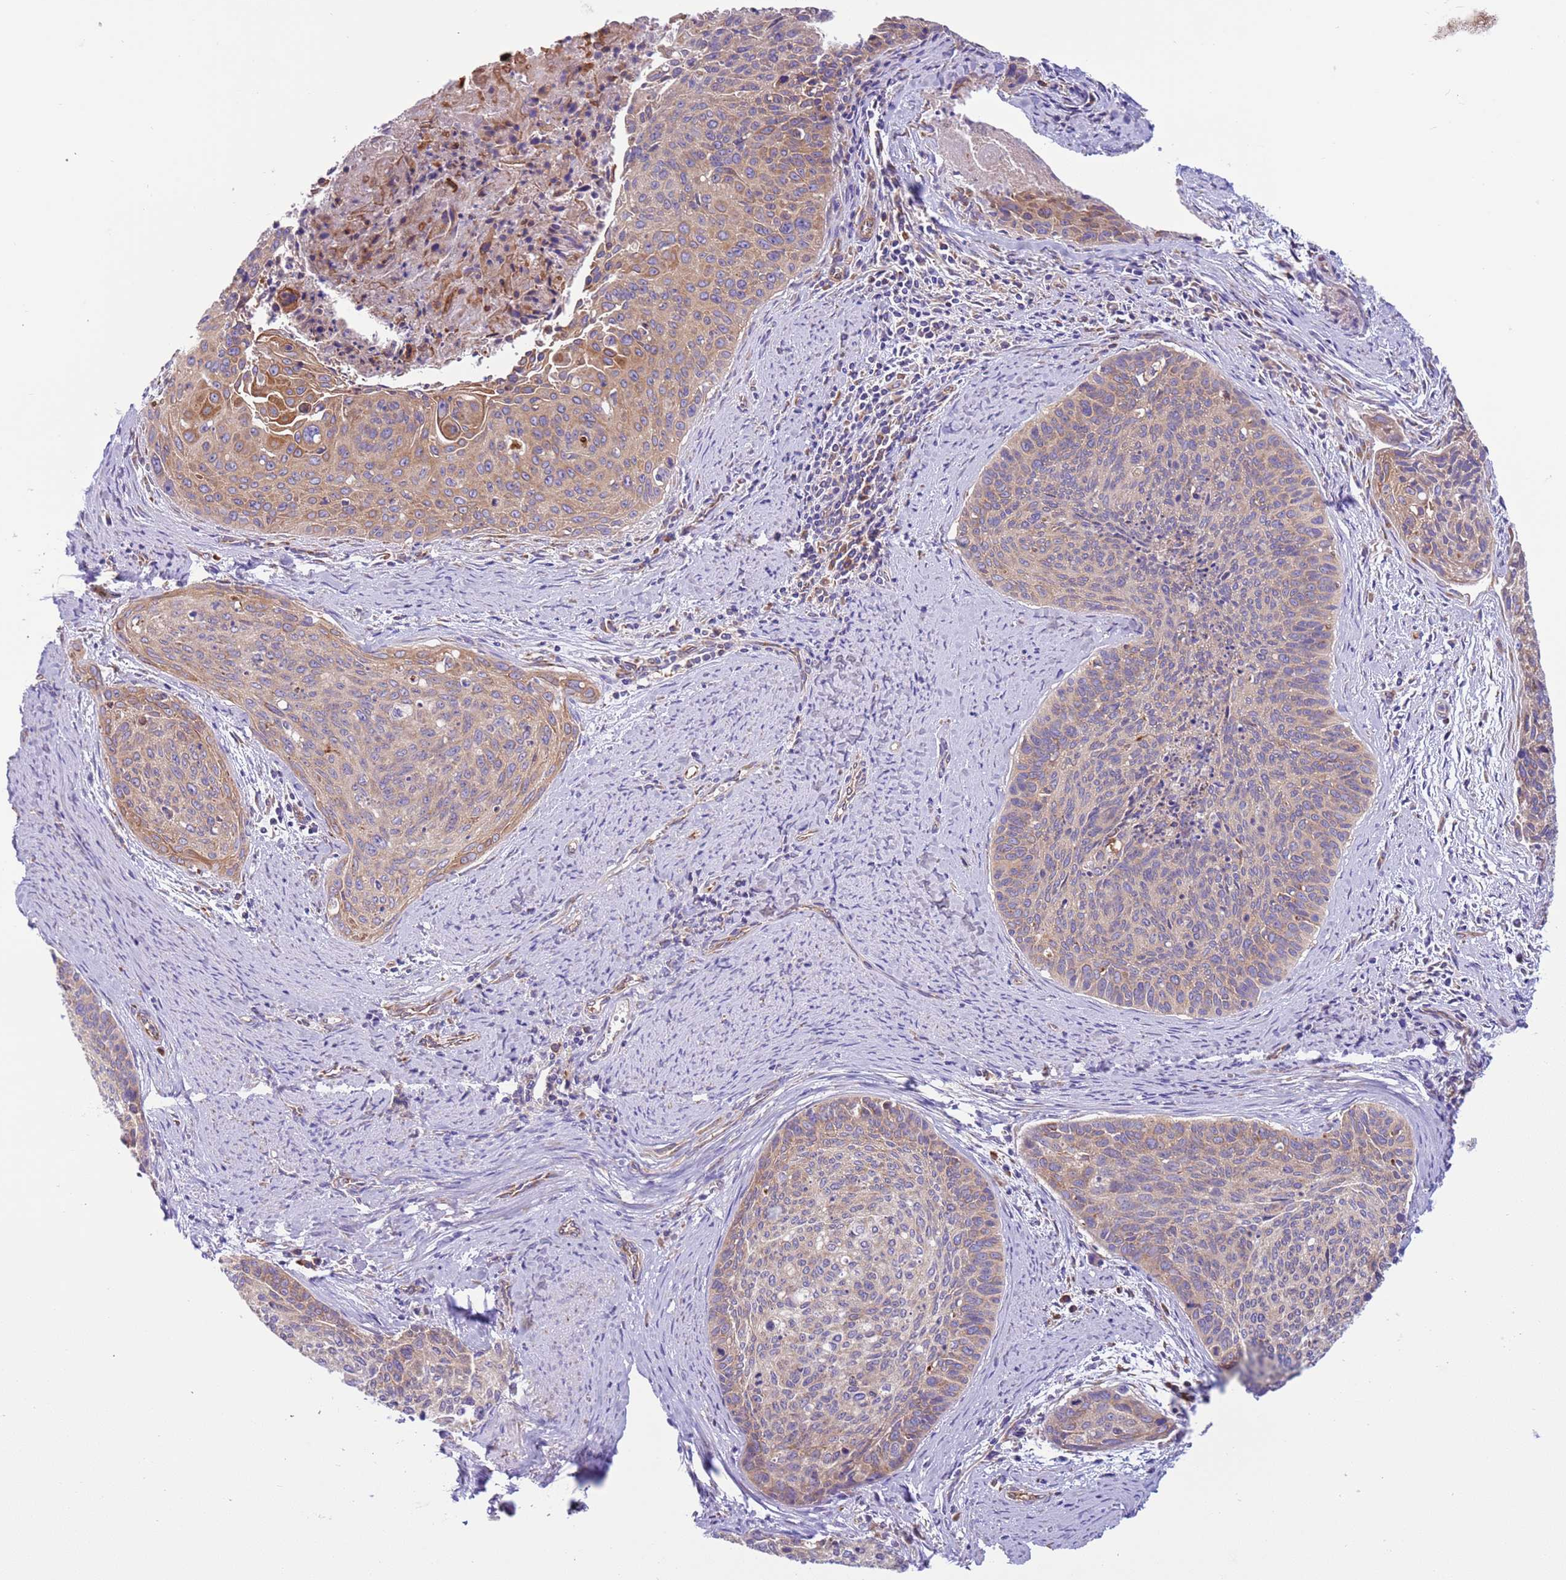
{"staining": {"intensity": "weak", "quantity": "25%-75%", "location": "cytoplasmic/membranous"}, "tissue": "cervical cancer", "cell_type": "Tumor cells", "image_type": "cancer", "snomed": [{"axis": "morphology", "description": "Squamous cell carcinoma, NOS"}, {"axis": "topography", "description": "Cervix"}], "caption": "Weak cytoplasmic/membranous positivity is appreciated in about 25%-75% of tumor cells in squamous cell carcinoma (cervical). (DAB (3,3'-diaminobenzidine) IHC with brightfield microscopy, high magnification).", "gene": "VARS1", "patient": {"sex": "female", "age": 55}}